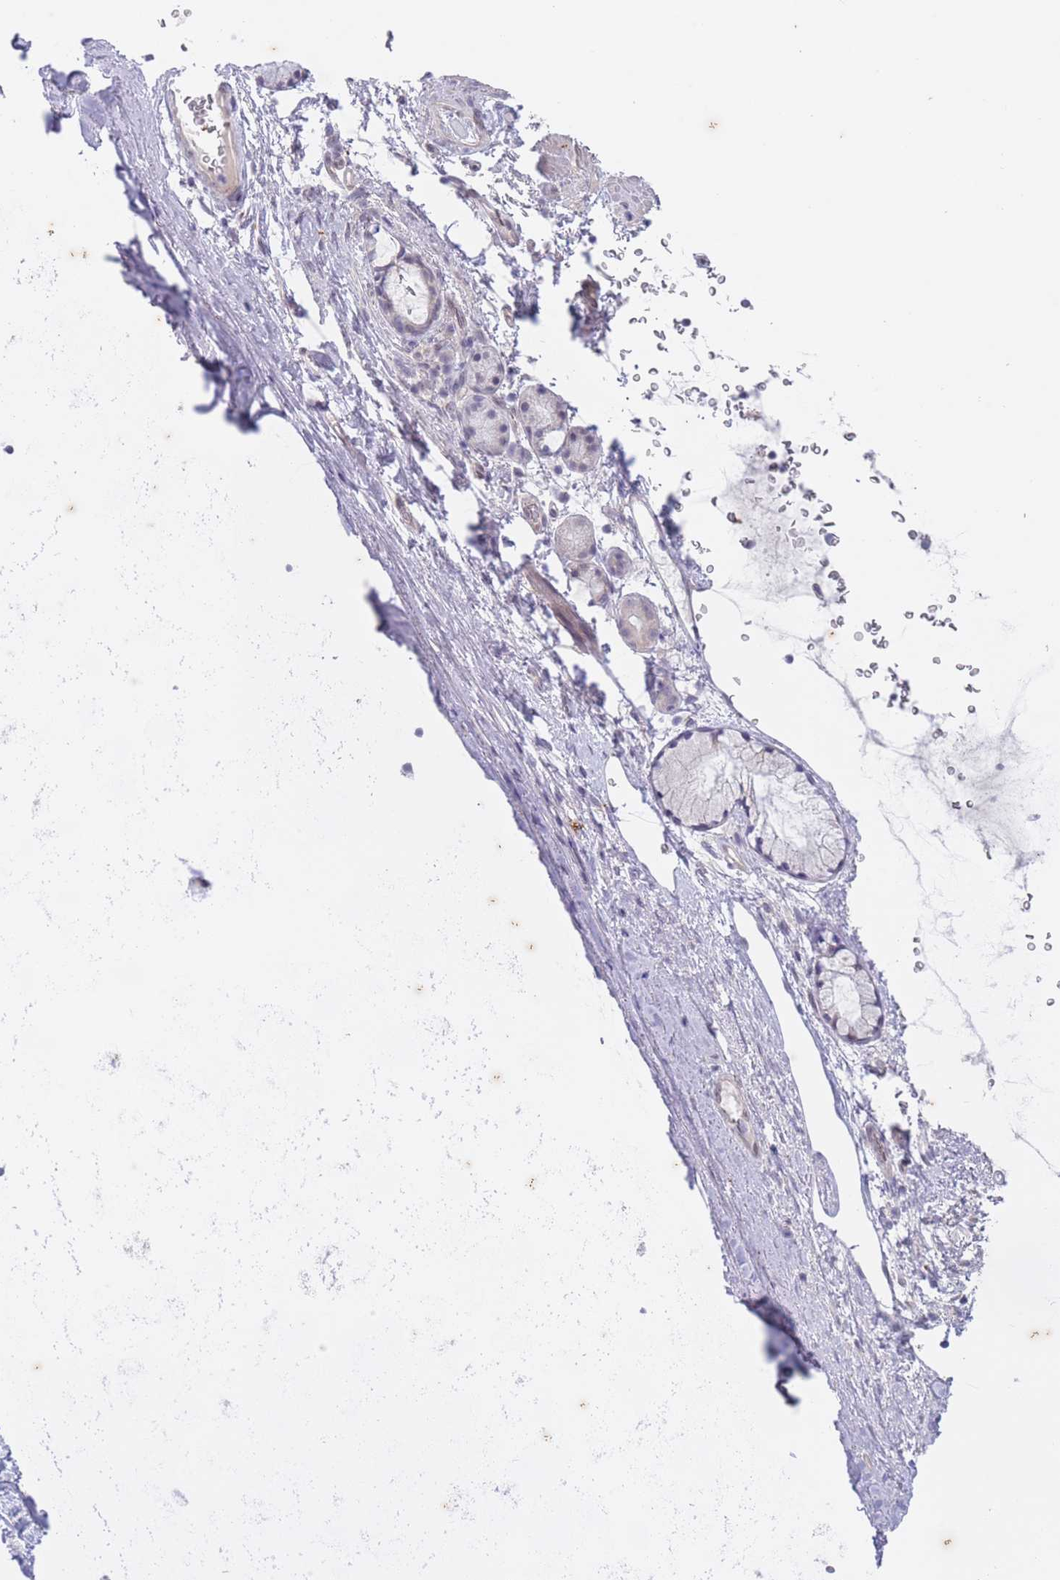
{"staining": {"intensity": "negative", "quantity": "none", "location": "none"}, "tissue": "adipose tissue", "cell_type": "Adipocytes", "image_type": "normal", "snomed": [{"axis": "morphology", "description": "Normal tissue, NOS"}, {"axis": "topography", "description": "Cartilage tissue"}, {"axis": "topography", "description": "Bronchus"}], "caption": "Immunohistochemistry photomicrograph of benign adipose tissue: human adipose tissue stained with DAB (3,3'-diaminobenzidine) shows no significant protein expression in adipocytes. (Stains: DAB (3,3'-diaminobenzidine) immunohistochemistry with hematoxylin counter stain, Microscopy: brightfield microscopy at high magnification).", "gene": "ARPIN", "patient": {"sex": "female", "age": 72}}